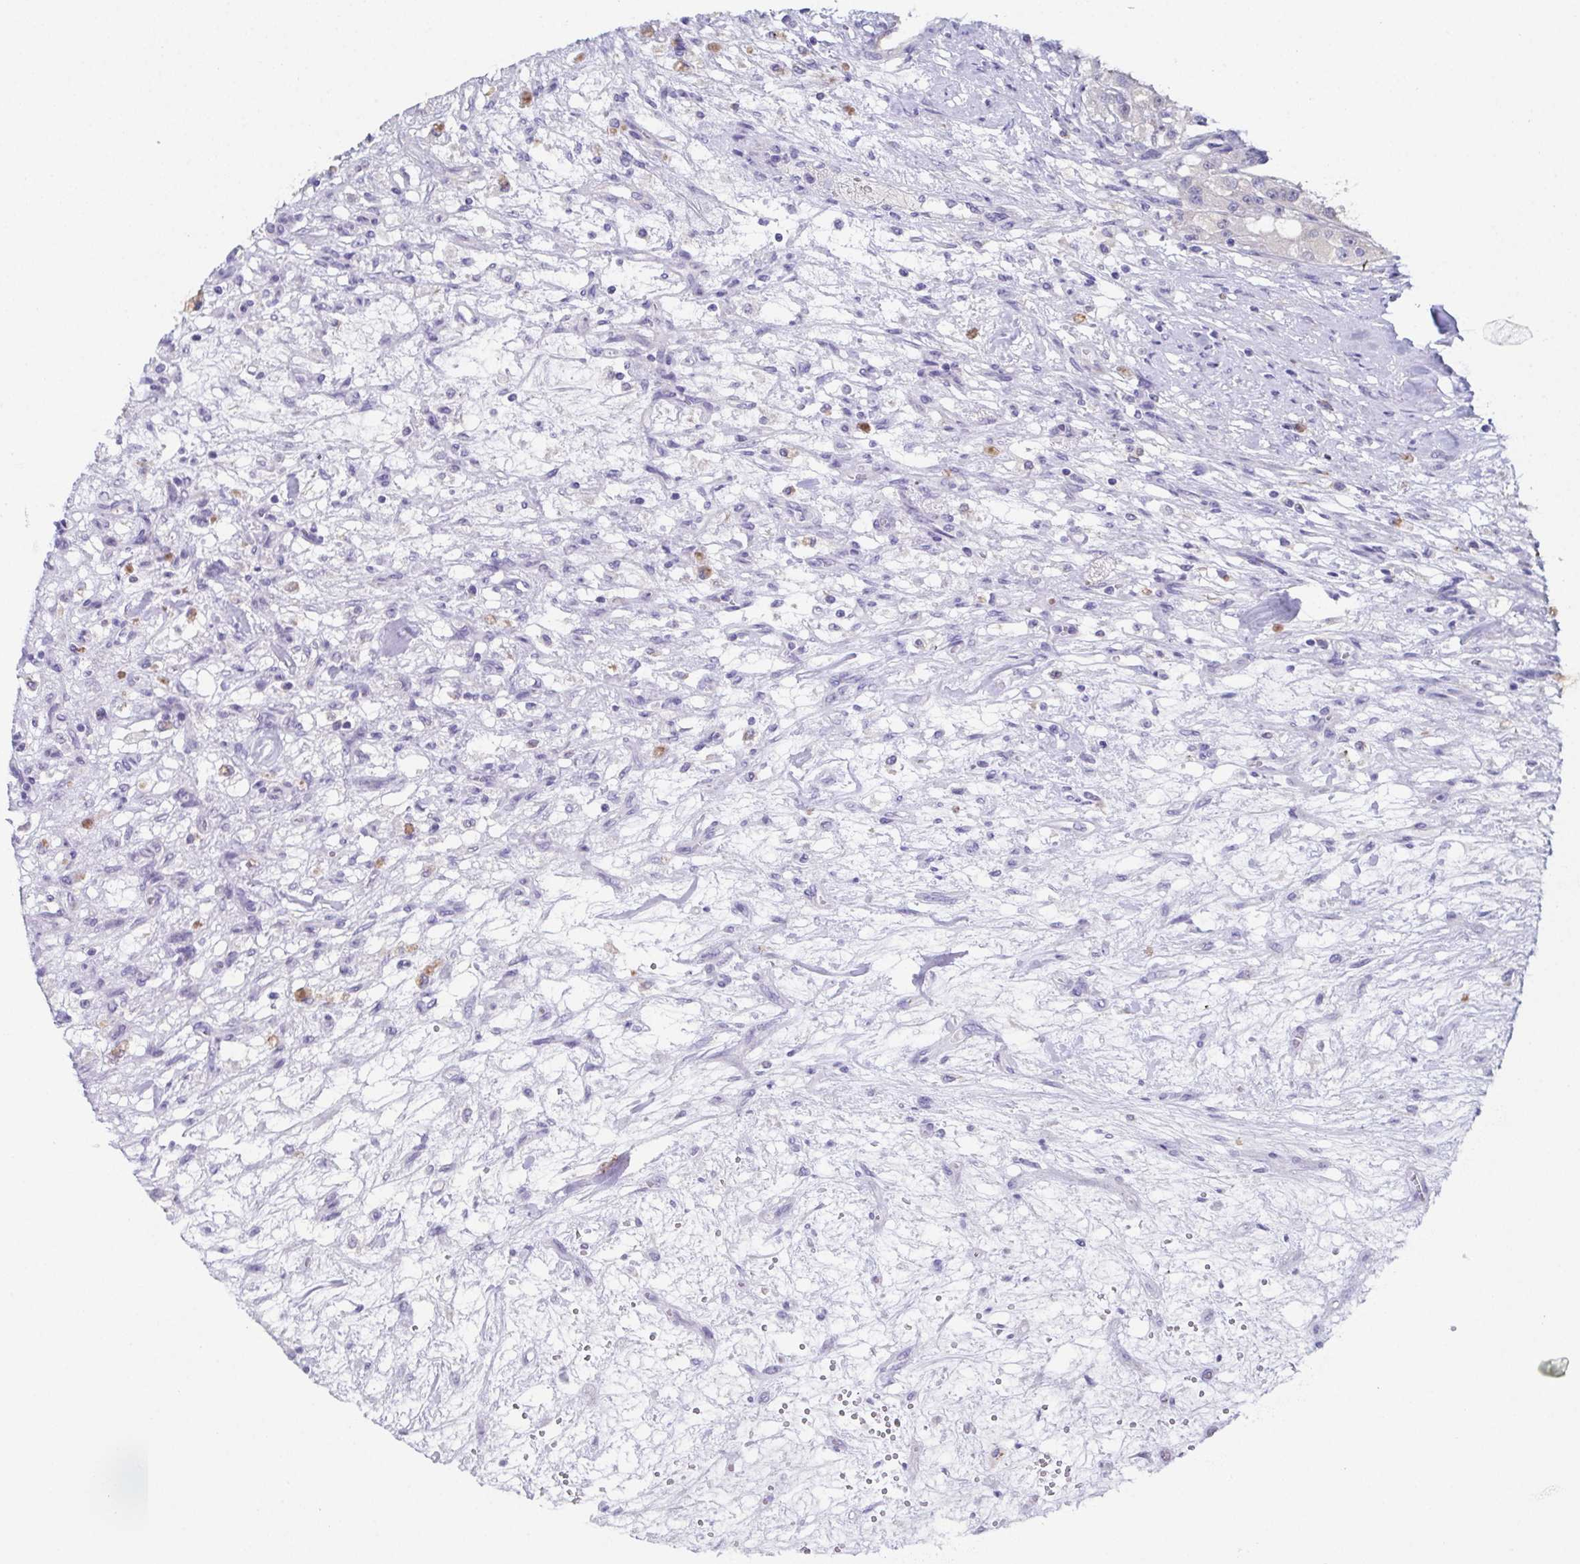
{"staining": {"intensity": "weak", "quantity": "25%-75%", "location": "cytoplasmic/membranous"}, "tissue": "renal cancer", "cell_type": "Tumor cells", "image_type": "cancer", "snomed": [{"axis": "morphology", "description": "Adenocarcinoma, NOS"}, {"axis": "topography", "description": "Kidney"}], "caption": "Immunohistochemistry photomicrograph of adenocarcinoma (renal) stained for a protein (brown), which demonstrates low levels of weak cytoplasmic/membranous positivity in about 25%-75% of tumor cells.", "gene": "SSC4D", "patient": {"sex": "female", "age": 63}}